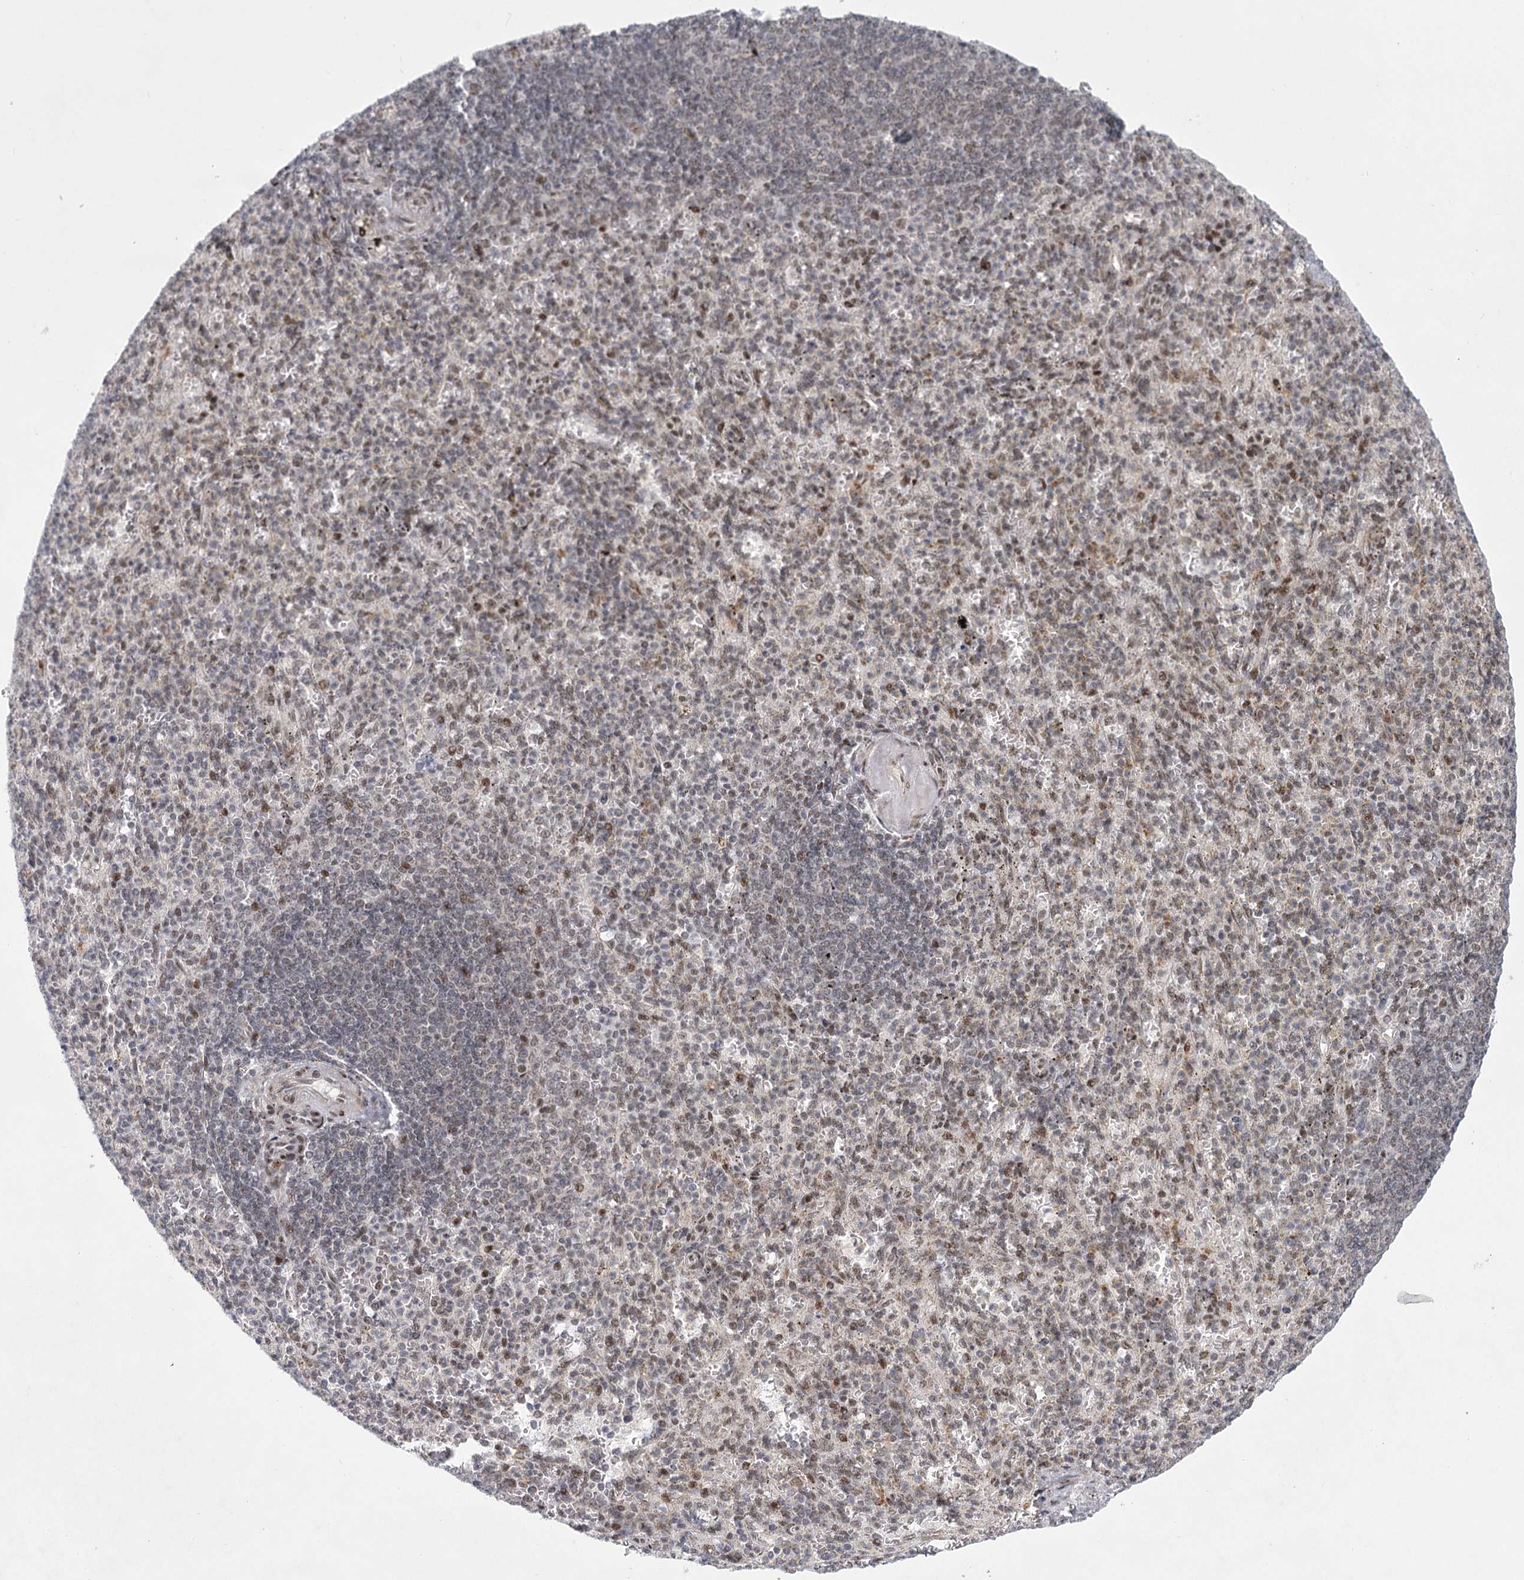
{"staining": {"intensity": "weak", "quantity": "<25%", "location": "cytoplasmic/membranous,nuclear"}, "tissue": "spleen", "cell_type": "Cells in red pulp", "image_type": "normal", "snomed": [{"axis": "morphology", "description": "Normal tissue, NOS"}, {"axis": "topography", "description": "Spleen"}], "caption": "This is an immunohistochemistry (IHC) photomicrograph of normal spleen. There is no staining in cells in red pulp.", "gene": "CIB4", "patient": {"sex": "female", "age": 74}}